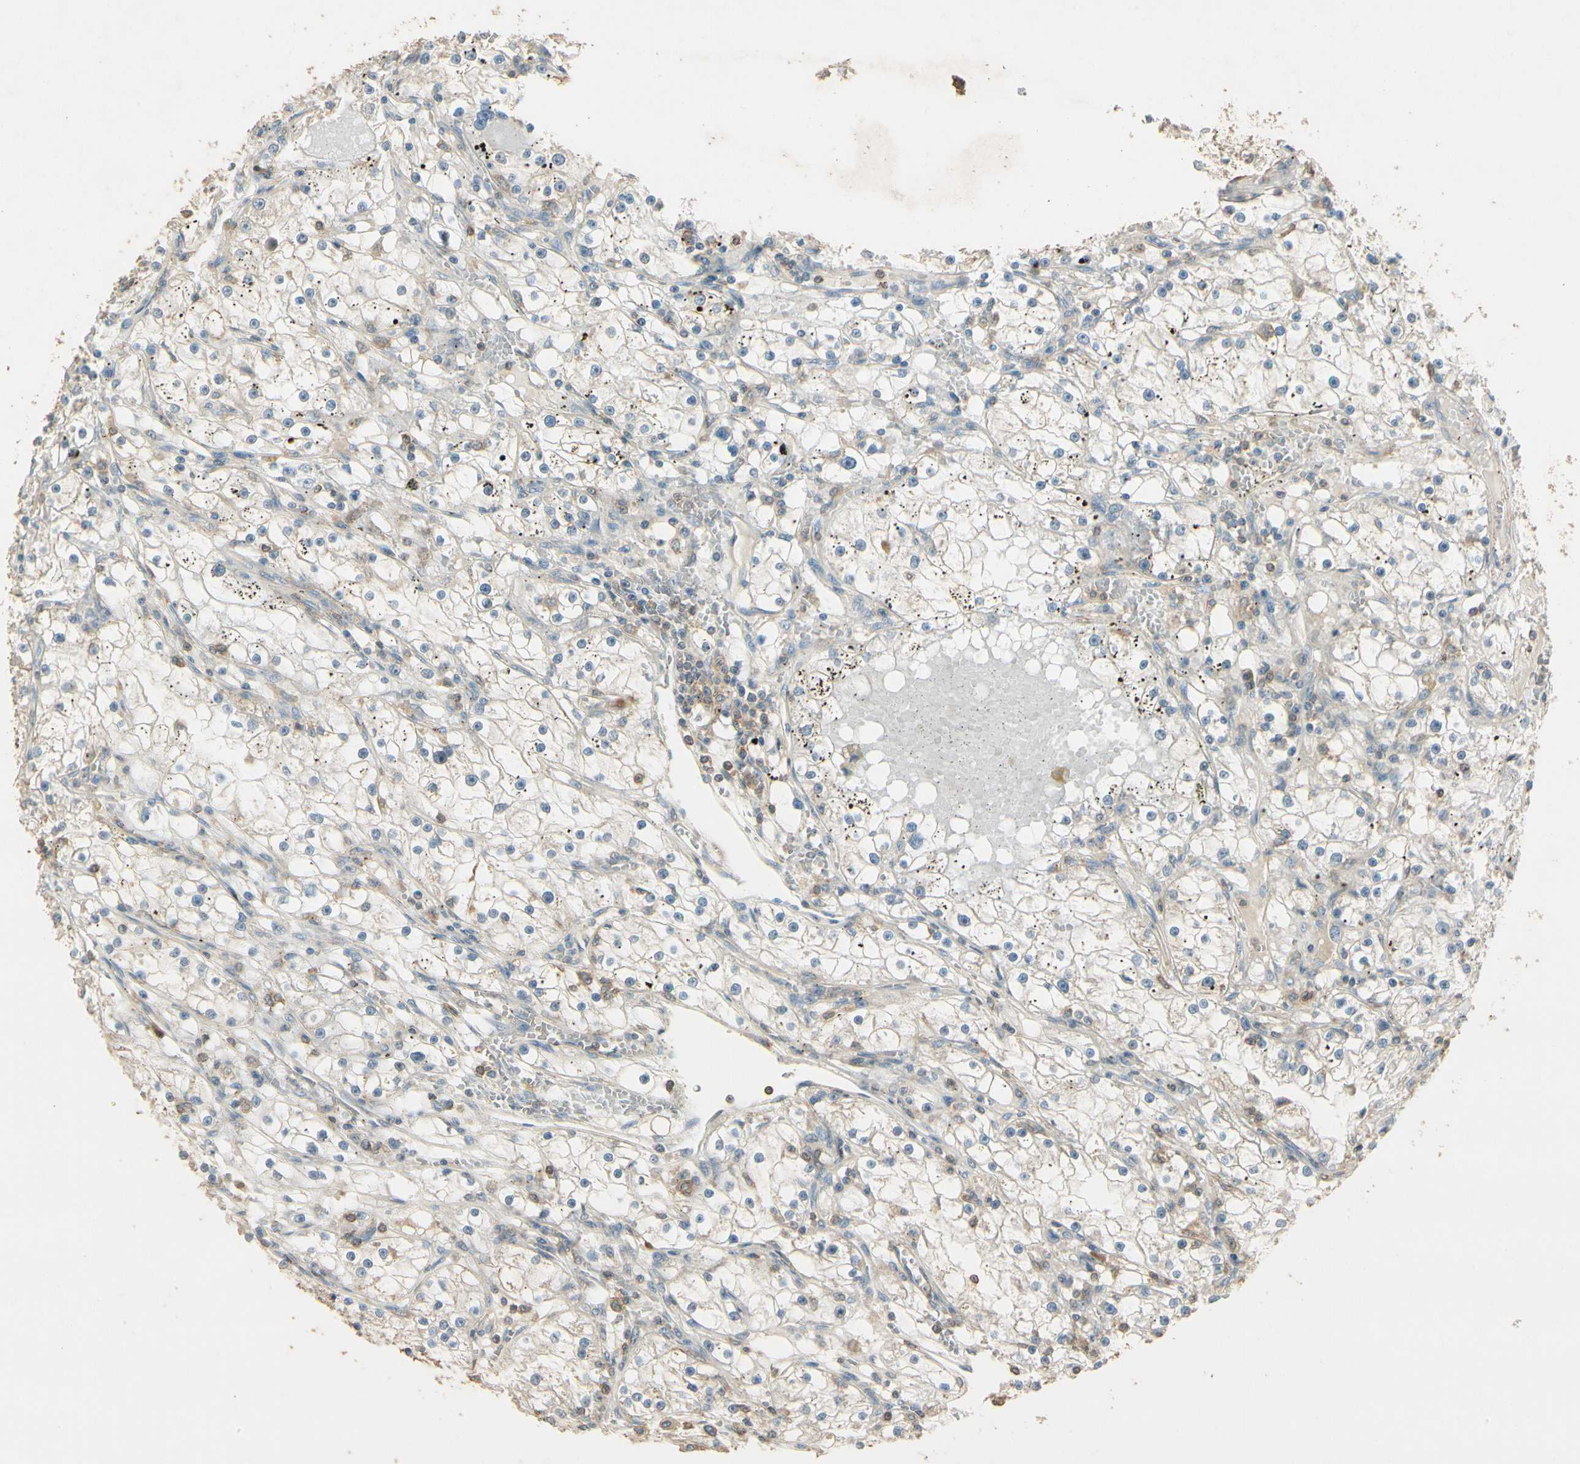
{"staining": {"intensity": "weak", "quantity": "<25%", "location": "cytoplasmic/membranous"}, "tissue": "renal cancer", "cell_type": "Tumor cells", "image_type": "cancer", "snomed": [{"axis": "morphology", "description": "Adenocarcinoma, NOS"}, {"axis": "topography", "description": "Kidney"}], "caption": "High power microscopy photomicrograph of an immunohistochemistry micrograph of renal cancer, revealing no significant expression in tumor cells.", "gene": "PLXNA1", "patient": {"sex": "male", "age": 56}}